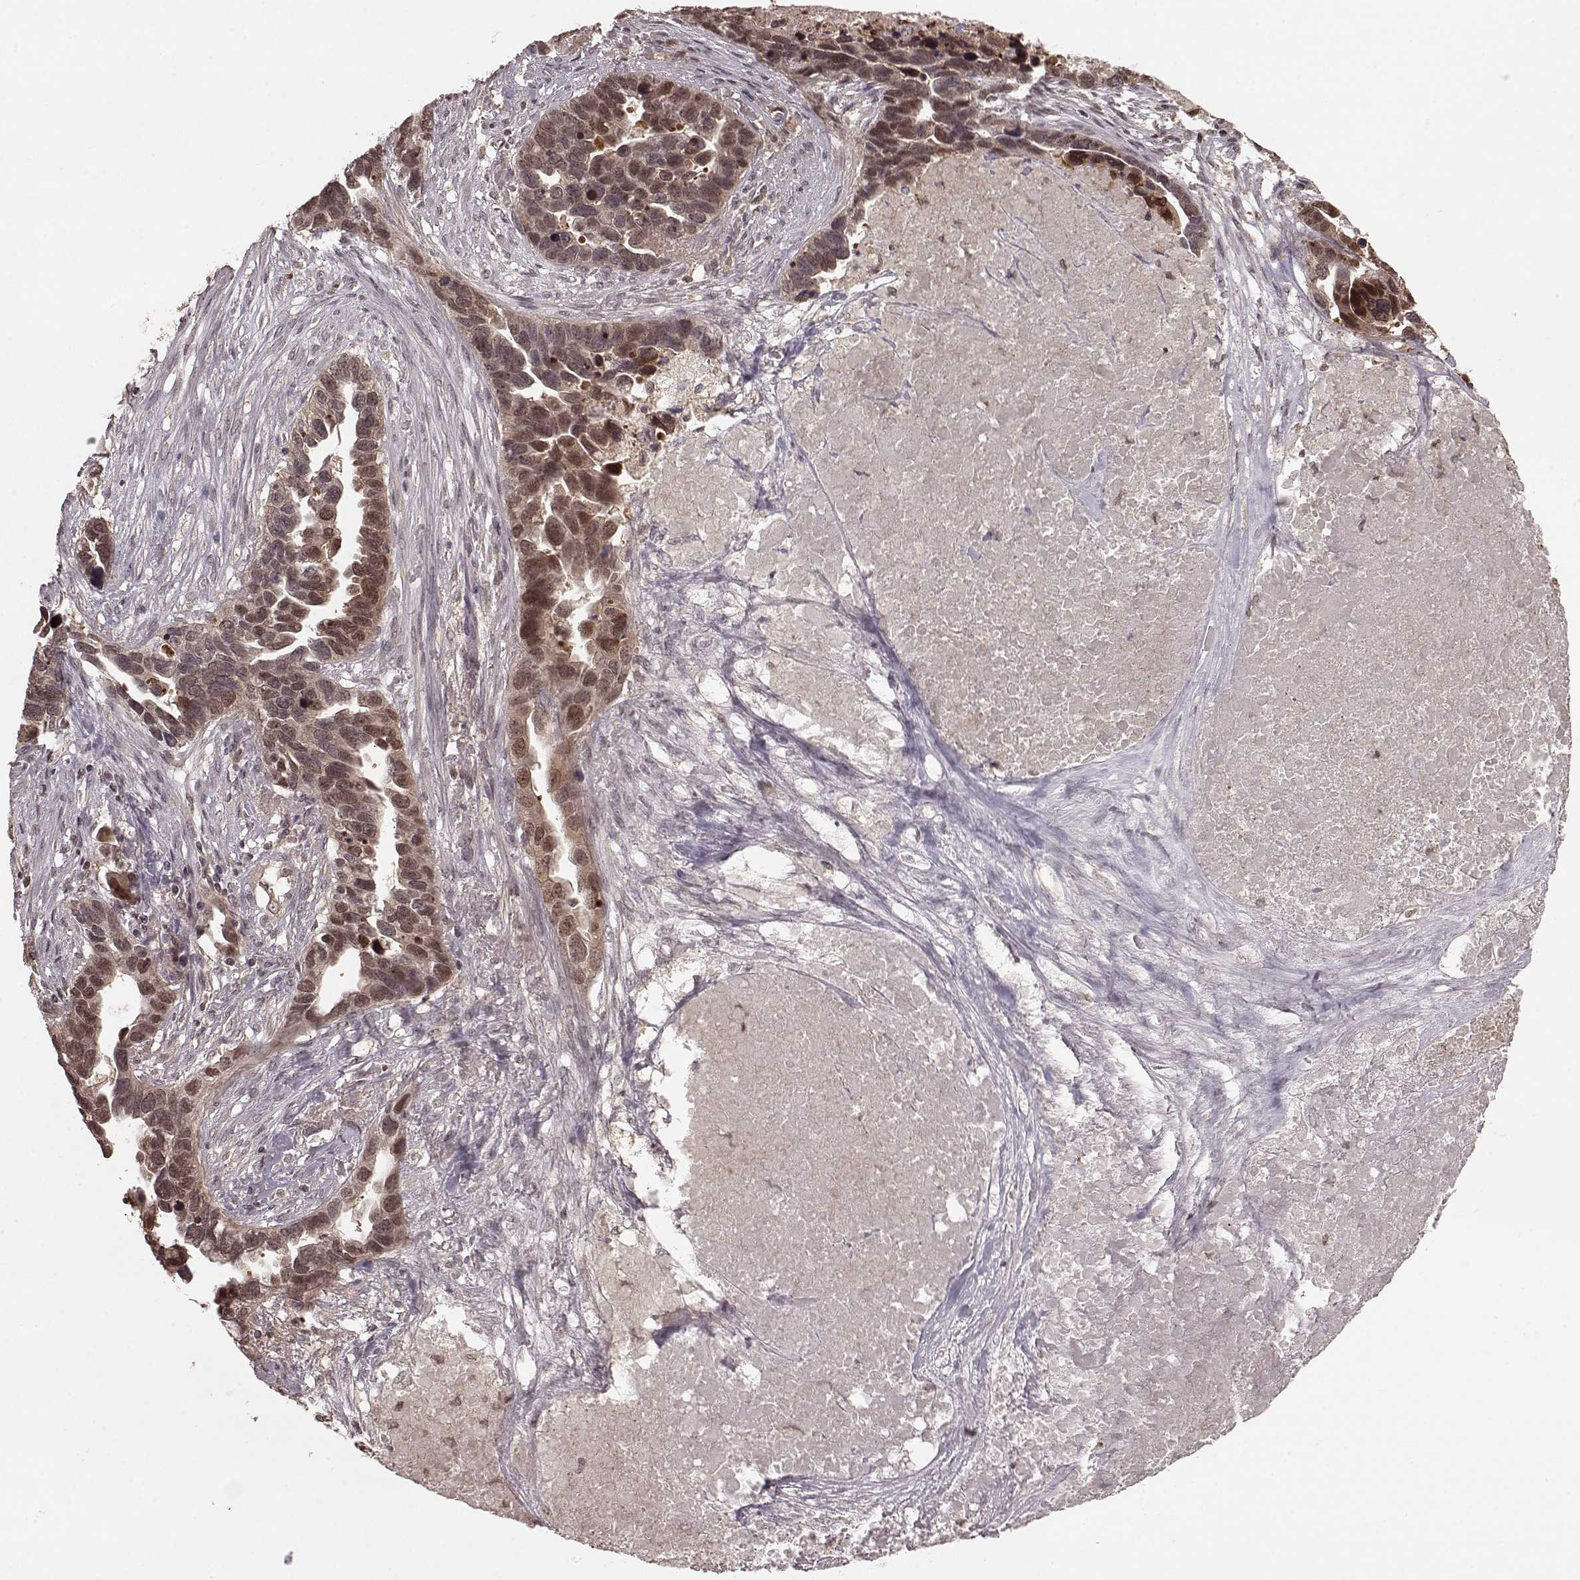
{"staining": {"intensity": "moderate", "quantity": "25%-75%", "location": "cytoplasmic/membranous,nuclear"}, "tissue": "ovarian cancer", "cell_type": "Tumor cells", "image_type": "cancer", "snomed": [{"axis": "morphology", "description": "Cystadenocarcinoma, serous, NOS"}, {"axis": "topography", "description": "Ovary"}], "caption": "Ovarian cancer (serous cystadenocarcinoma) tissue exhibits moderate cytoplasmic/membranous and nuclear staining in about 25%-75% of tumor cells, visualized by immunohistochemistry.", "gene": "GSS", "patient": {"sex": "female", "age": 54}}